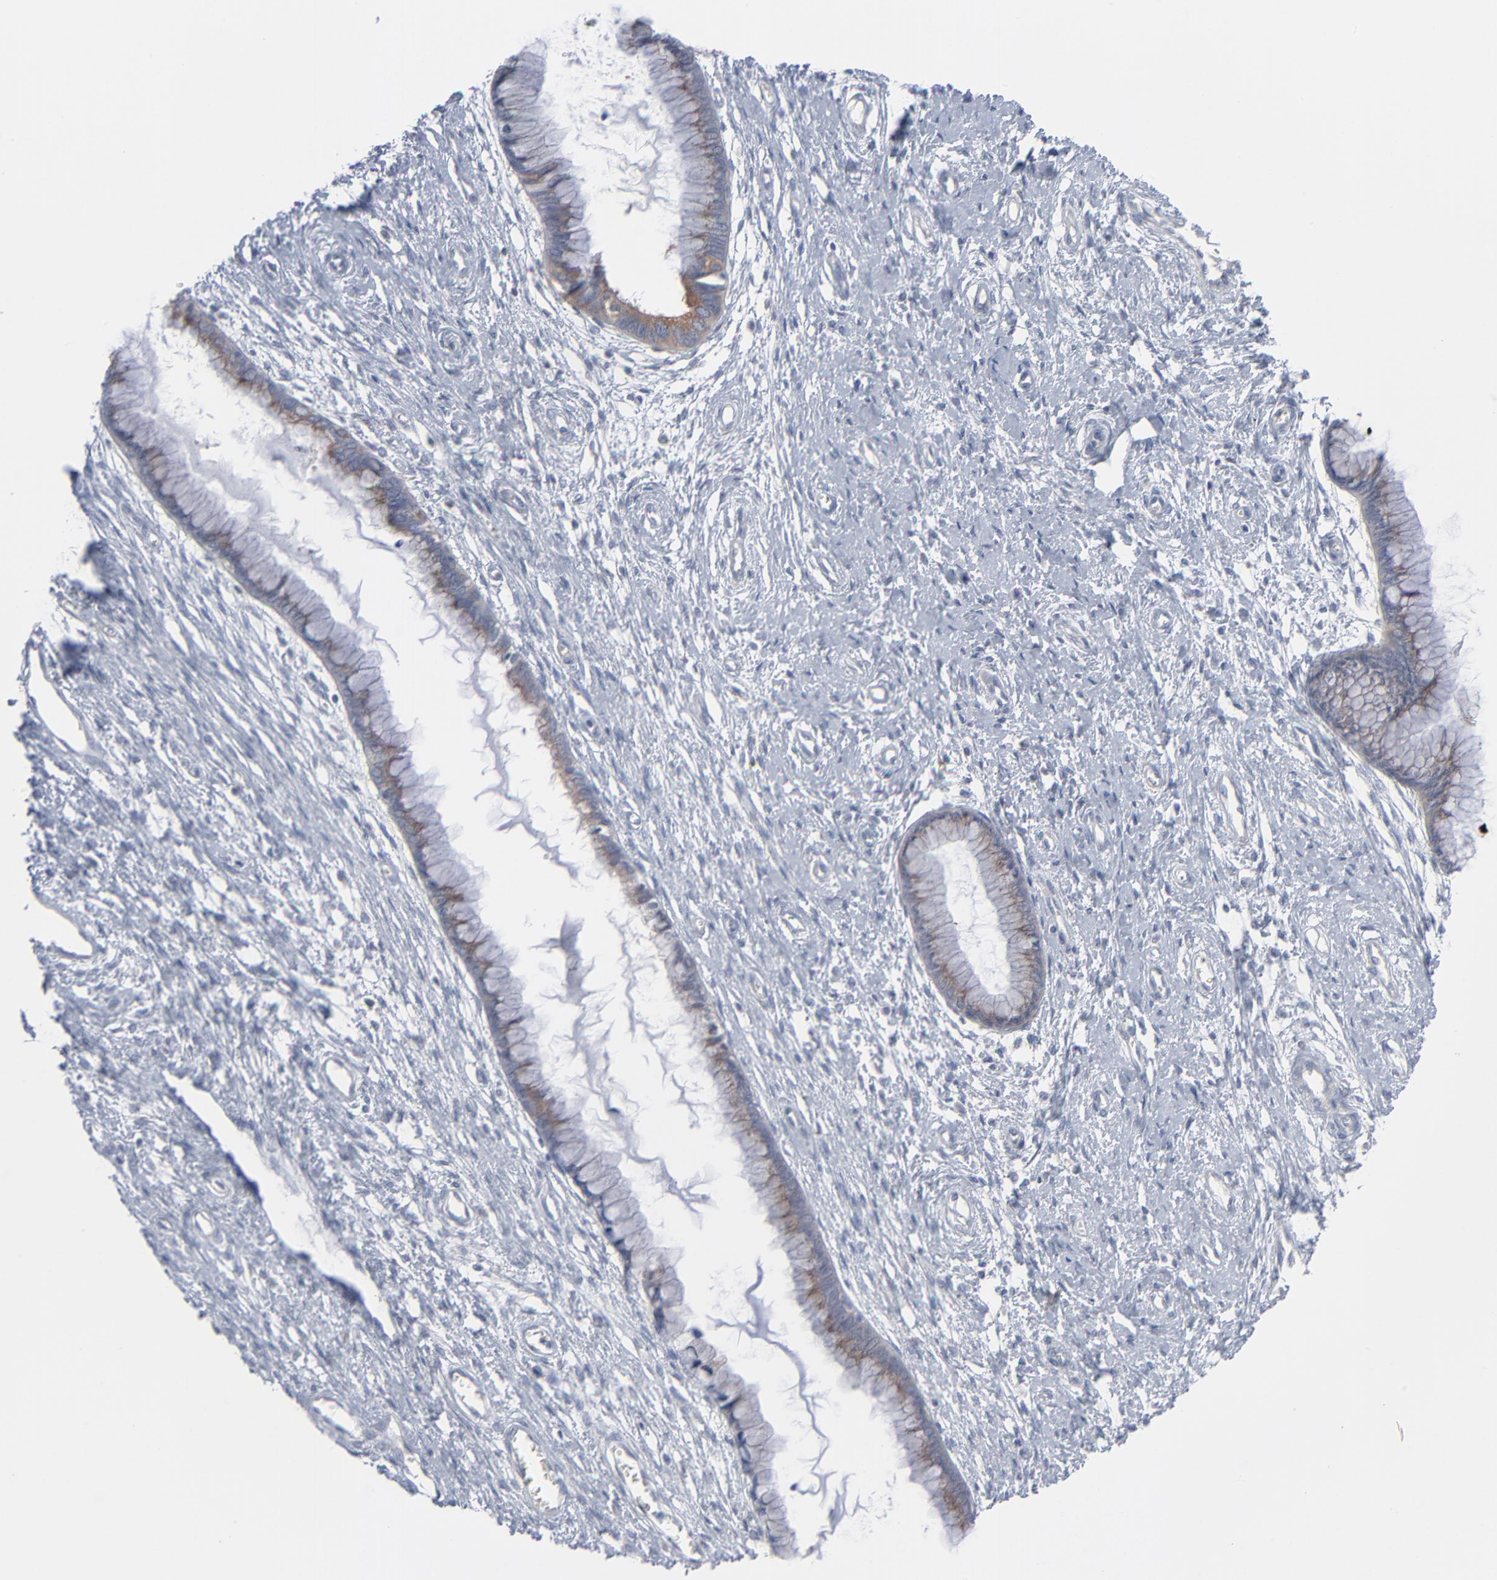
{"staining": {"intensity": "weak", "quantity": ">75%", "location": "cytoplasmic/membranous"}, "tissue": "cervix", "cell_type": "Glandular cells", "image_type": "normal", "snomed": [{"axis": "morphology", "description": "Normal tissue, NOS"}, {"axis": "topography", "description": "Cervix"}], "caption": "A high-resolution photomicrograph shows immunohistochemistry staining of normal cervix, which shows weak cytoplasmic/membranous positivity in approximately >75% of glandular cells.", "gene": "KDSR", "patient": {"sex": "female", "age": 55}}